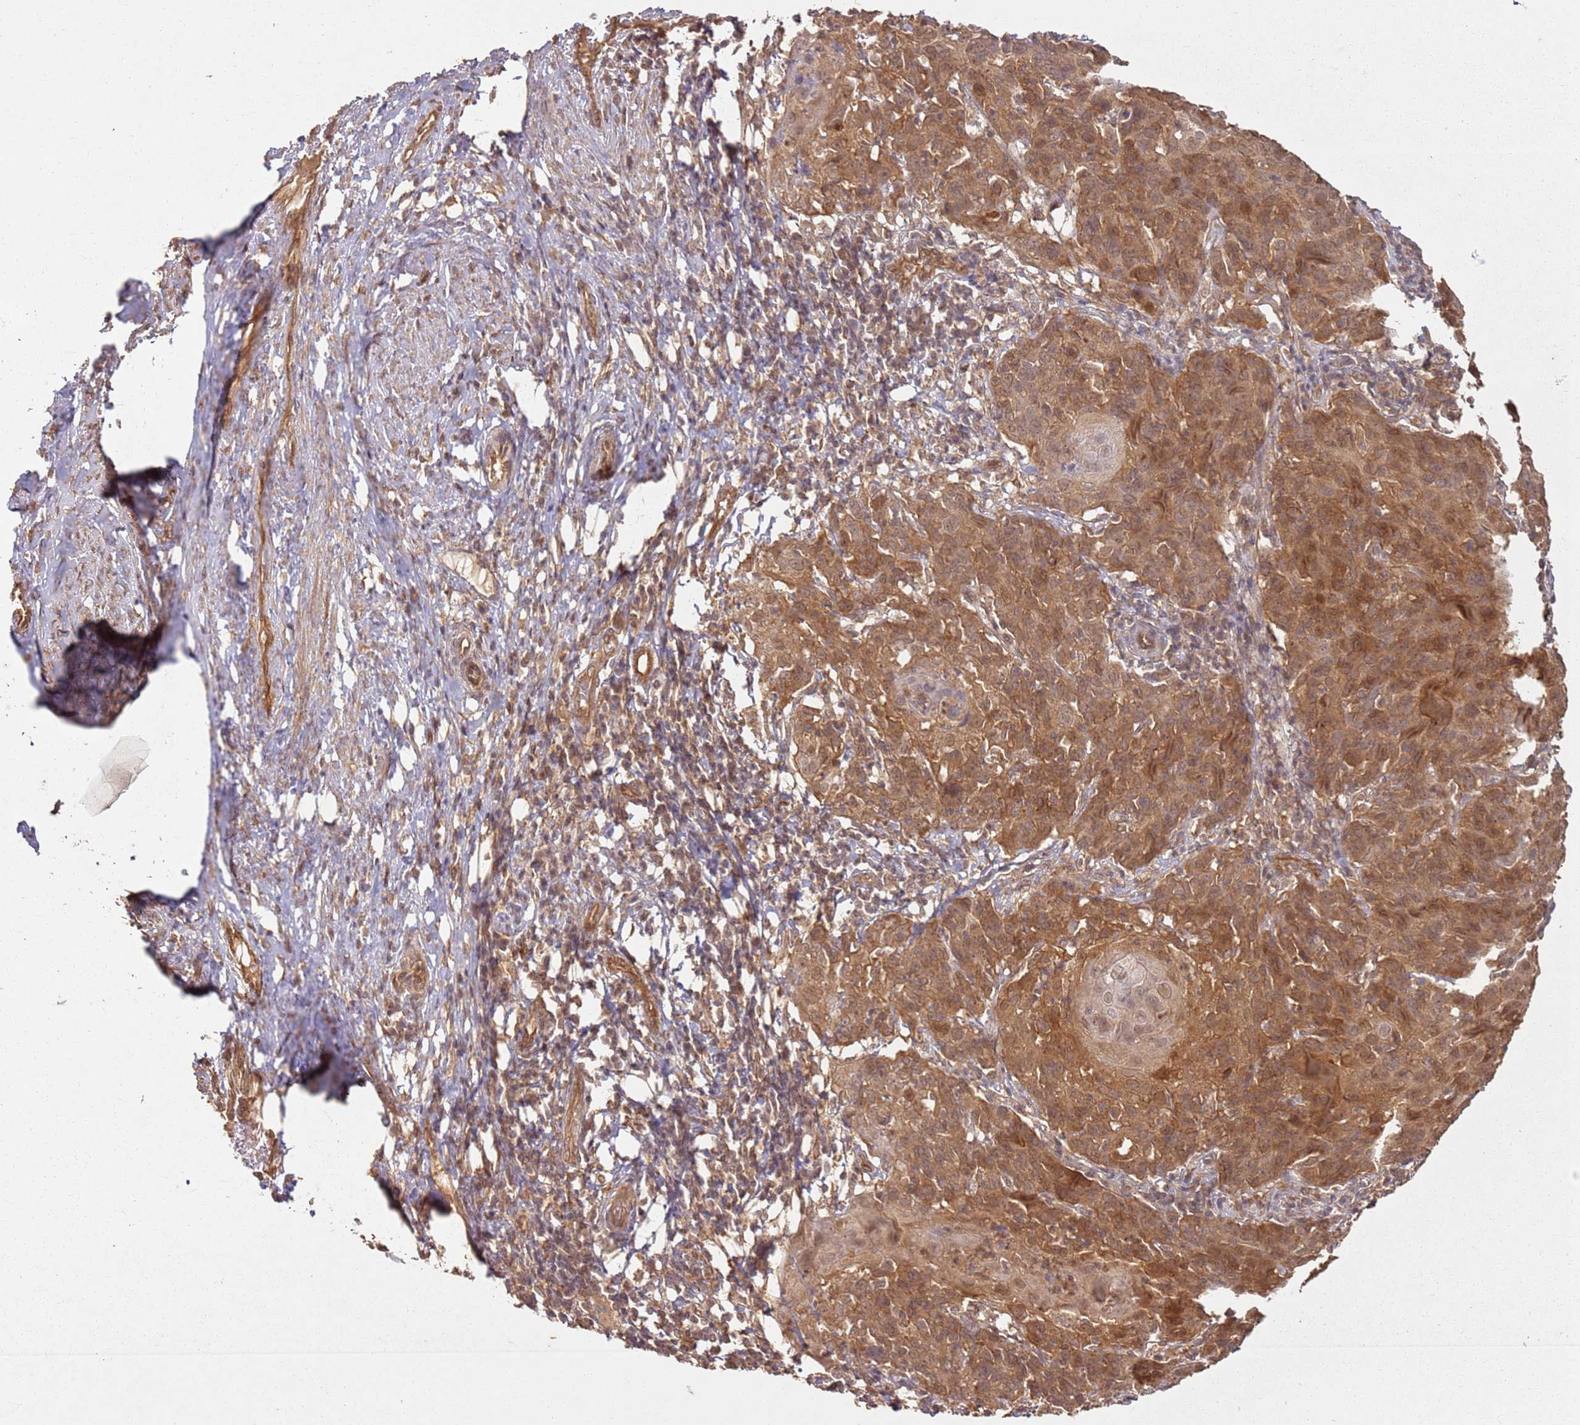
{"staining": {"intensity": "moderate", "quantity": ">75%", "location": "cytoplasmic/membranous"}, "tissue": "cervical cancer", "cell_type": "Tumor cells", "image_type": "cancer", "snomed": [{"axis": "morphology", "description": "Squamous cell carcinoma, NOS"}, {"axis": "topography", "description": "Cervix"}], "caption": "Immunohistochemistry (IHC) staining of cervical cancer, which demonstrates medium levels of moderate cytoplasmic/membranous staining in approximately >75% of tumor cells indicating moderate cytoplasmic/membranous protein positivity. The staining was performed using DAB (brown) for protein detection and nuclei were counterstained in hematoxylin (blue).", "gene": "ZNF776", "patient": {"sex": "female", "age": 50}}